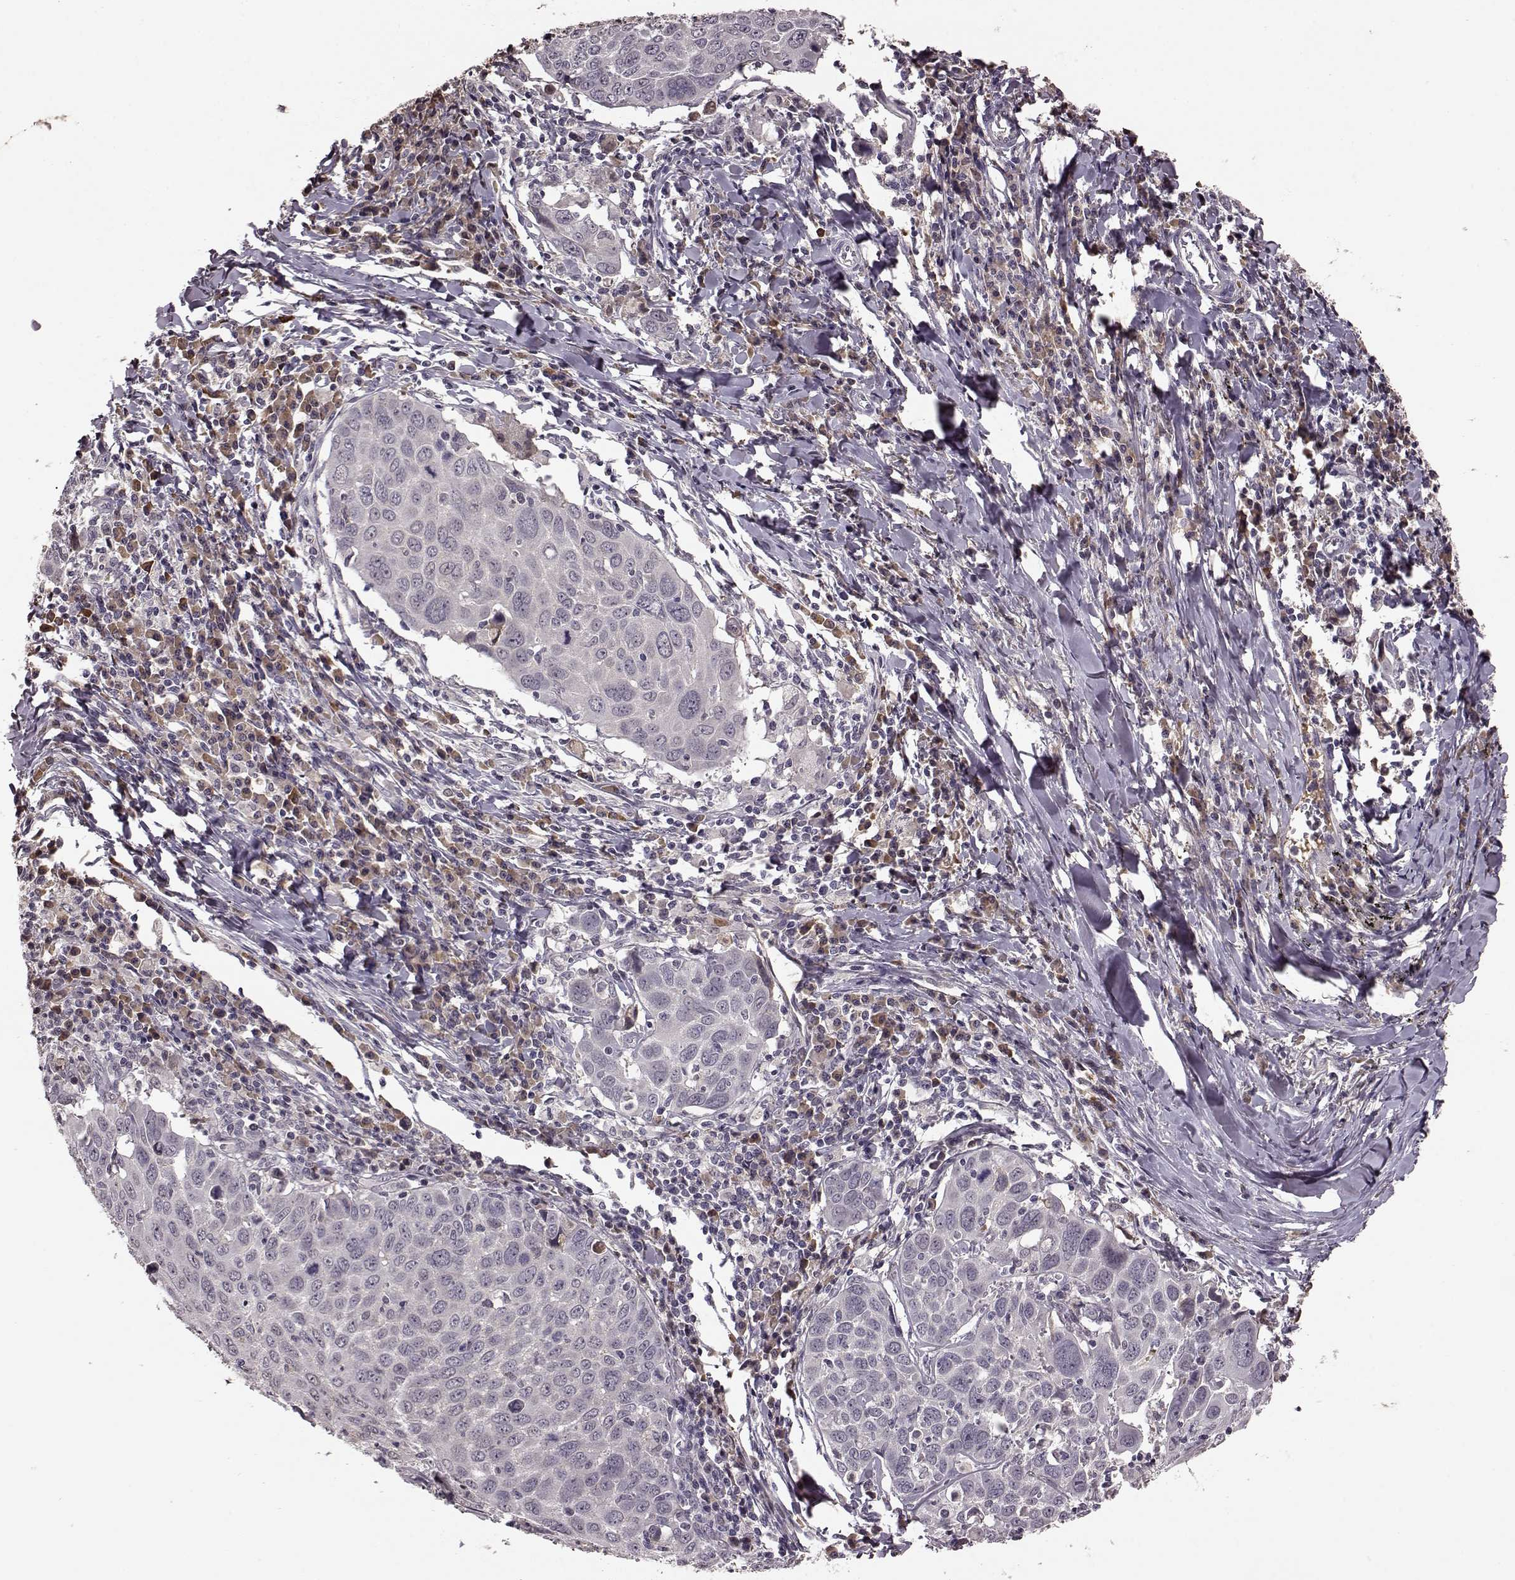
{"staining": {"intensity": "negative", "quantity": "none", "location": "none"}, "tissue": "lung cancer", "cell_type": "Tumor cells", "image_type": "cancer", "snomed": [{"axis": "morphology", "description": "Squamous cell carcinoma, NOS"}, {"axis": "topography", "description": "Lung"}], "caption": "Tumor cells are negative for protein expression in human lung squamous cell carcinoma. Nuclei are stained in blue.", "gene": "NRL", "patient": {"sex": "male", "age": 57}}